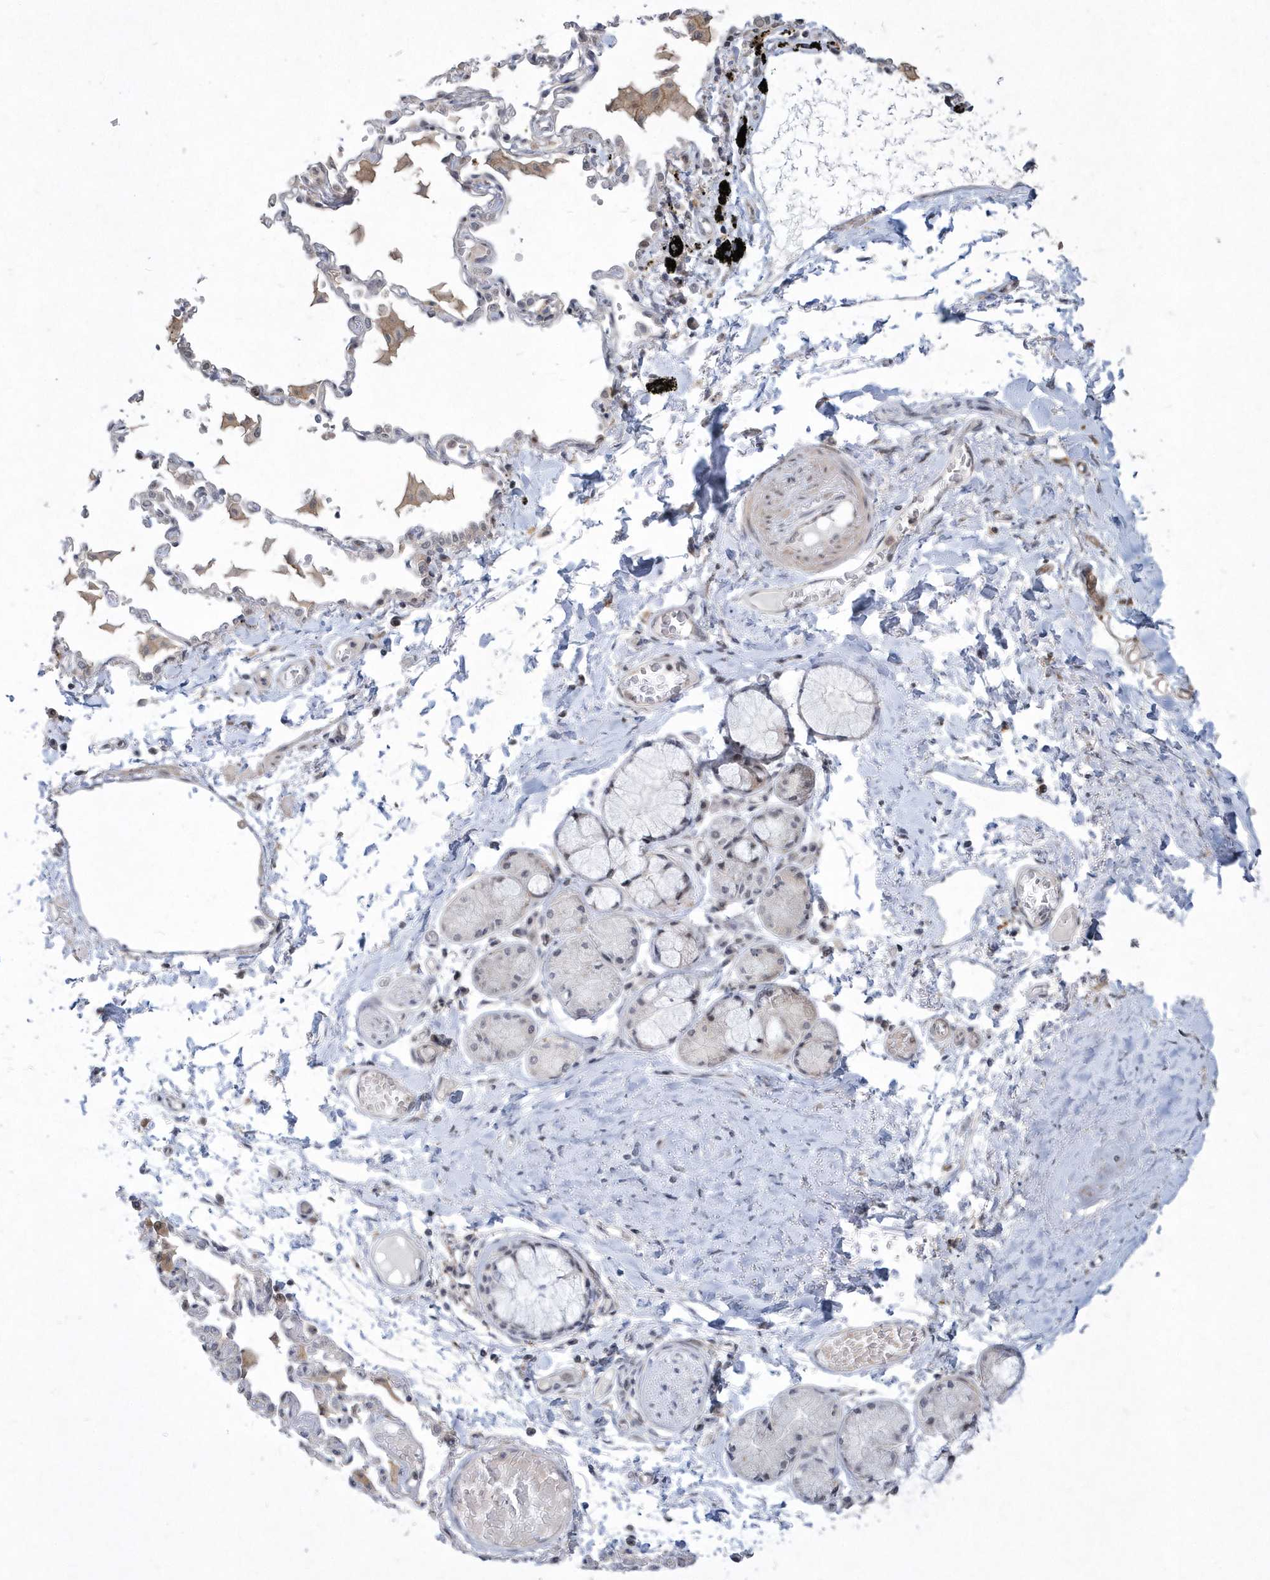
{"staining": {"intensity": "negative", "quantity": "none", "location": "none"}, "tissue": "adipose tissue", "cell_type": "Adipocytes", "image_type": "normal", "snomed": [{"axis": "morphology", "description": "Normal tissue, NOS"}, {"axis": "topography", "description": "Cartilage tissue"}, {"axis": "topography", "description": "Bronchus"}, {"axis": "topography", "description": "Lung"}, {"axis": "topography", "description": "Peripheral nerve tissue"}], "caption": "Protein analysis of unremarkable adipose tissue displays no significant expression in adipocytes. (DAB immunohistochemistry with hematoxylin counter stain).", "gene": "TSPEAR", "patient": {"sex": "female", "age": 49}}